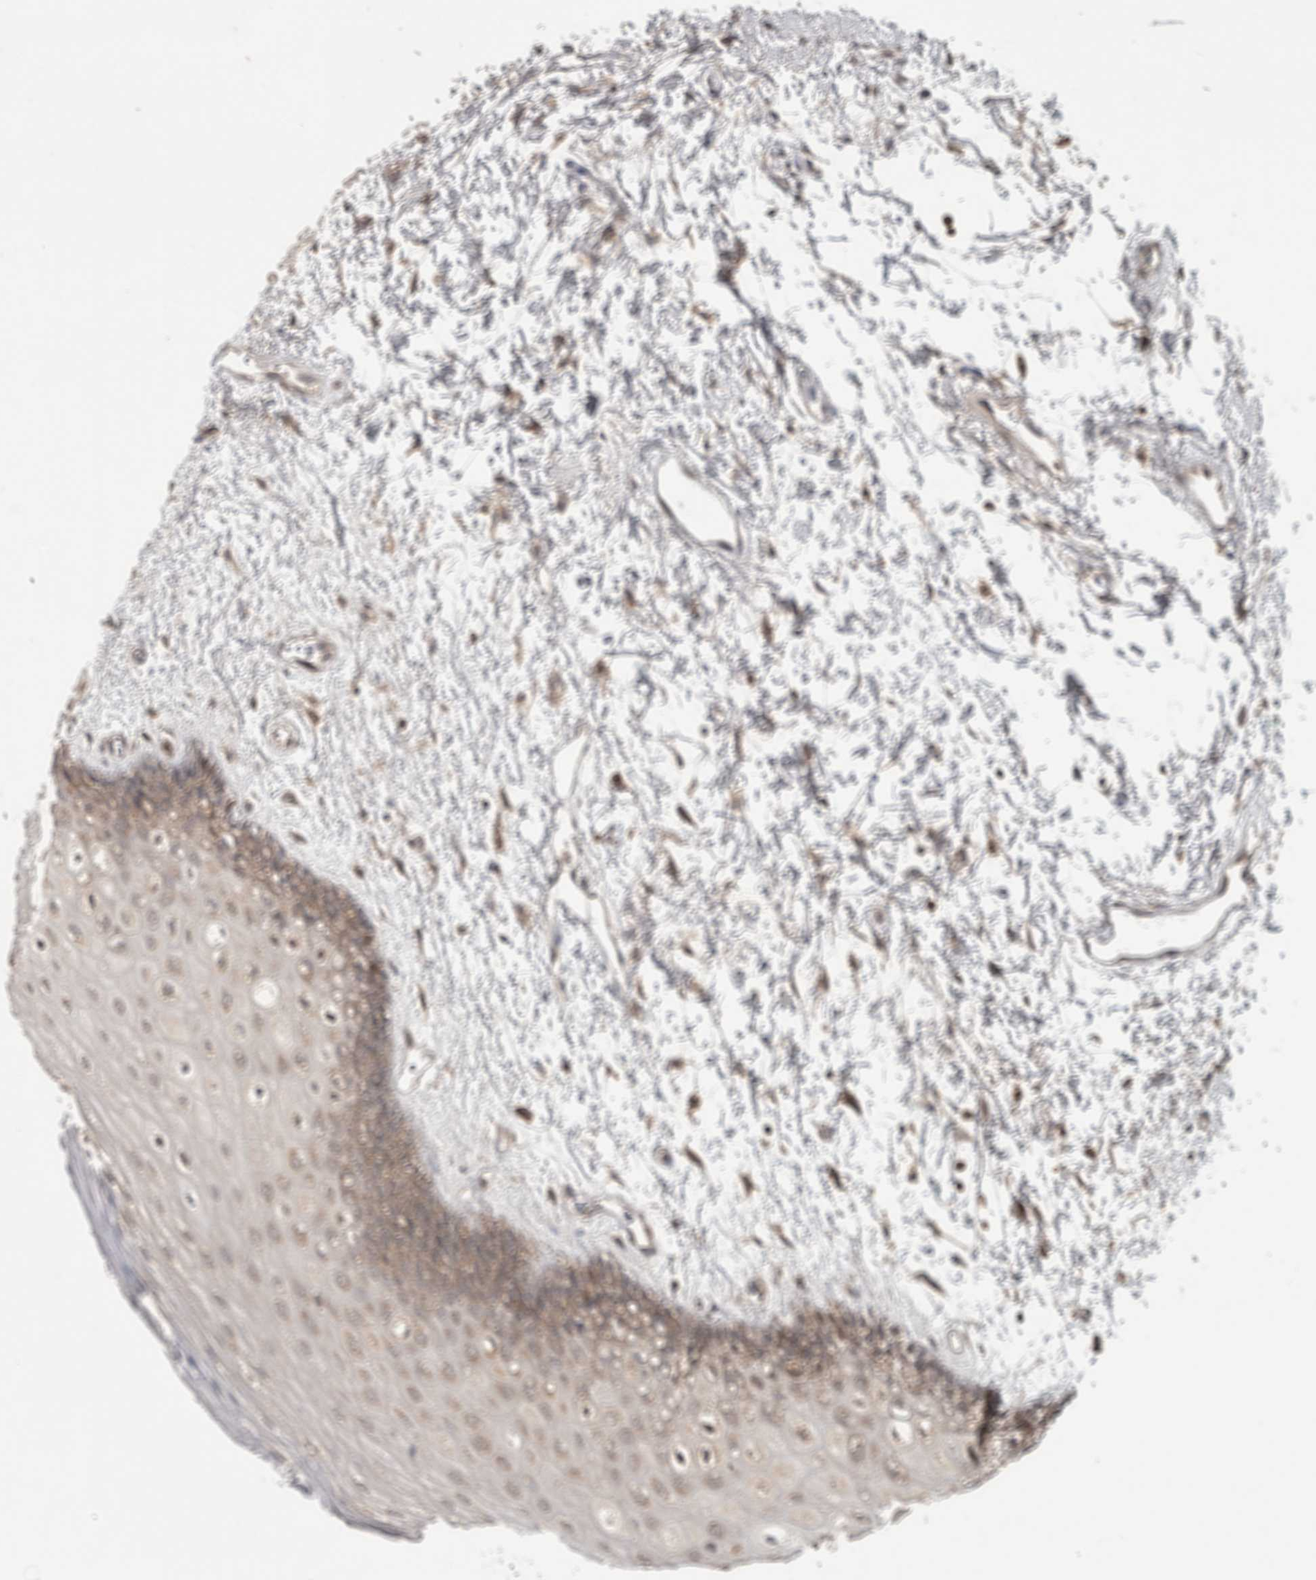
{"staining": {"intensity": "weak", "quantity": "25%-75%", "location": "cytoplasmic/membranous"}, "tissue": "oral mucosa", "cell_type": "Squamous epithelial cells", "image_type": "normal", "snomed": [{"axis": "morphology", "description": "Normal tissue, NOS"}, {"axis": "topography", "description": "Skeletal muscle"}, {"axis": "topography", "description": "Oral tissue"}, {"axis": "topography", "description": "Peripheral nerve tissue"}], "caption": "Immunohistochemical staining of normal human oral mucosa shows low levels of weak cytoplasmic/membranous positivity in approximately 25%-75% of squamous epithelial cells.", "gene": "ATXN2", "patient": {"sex": "female", "age": 84}}